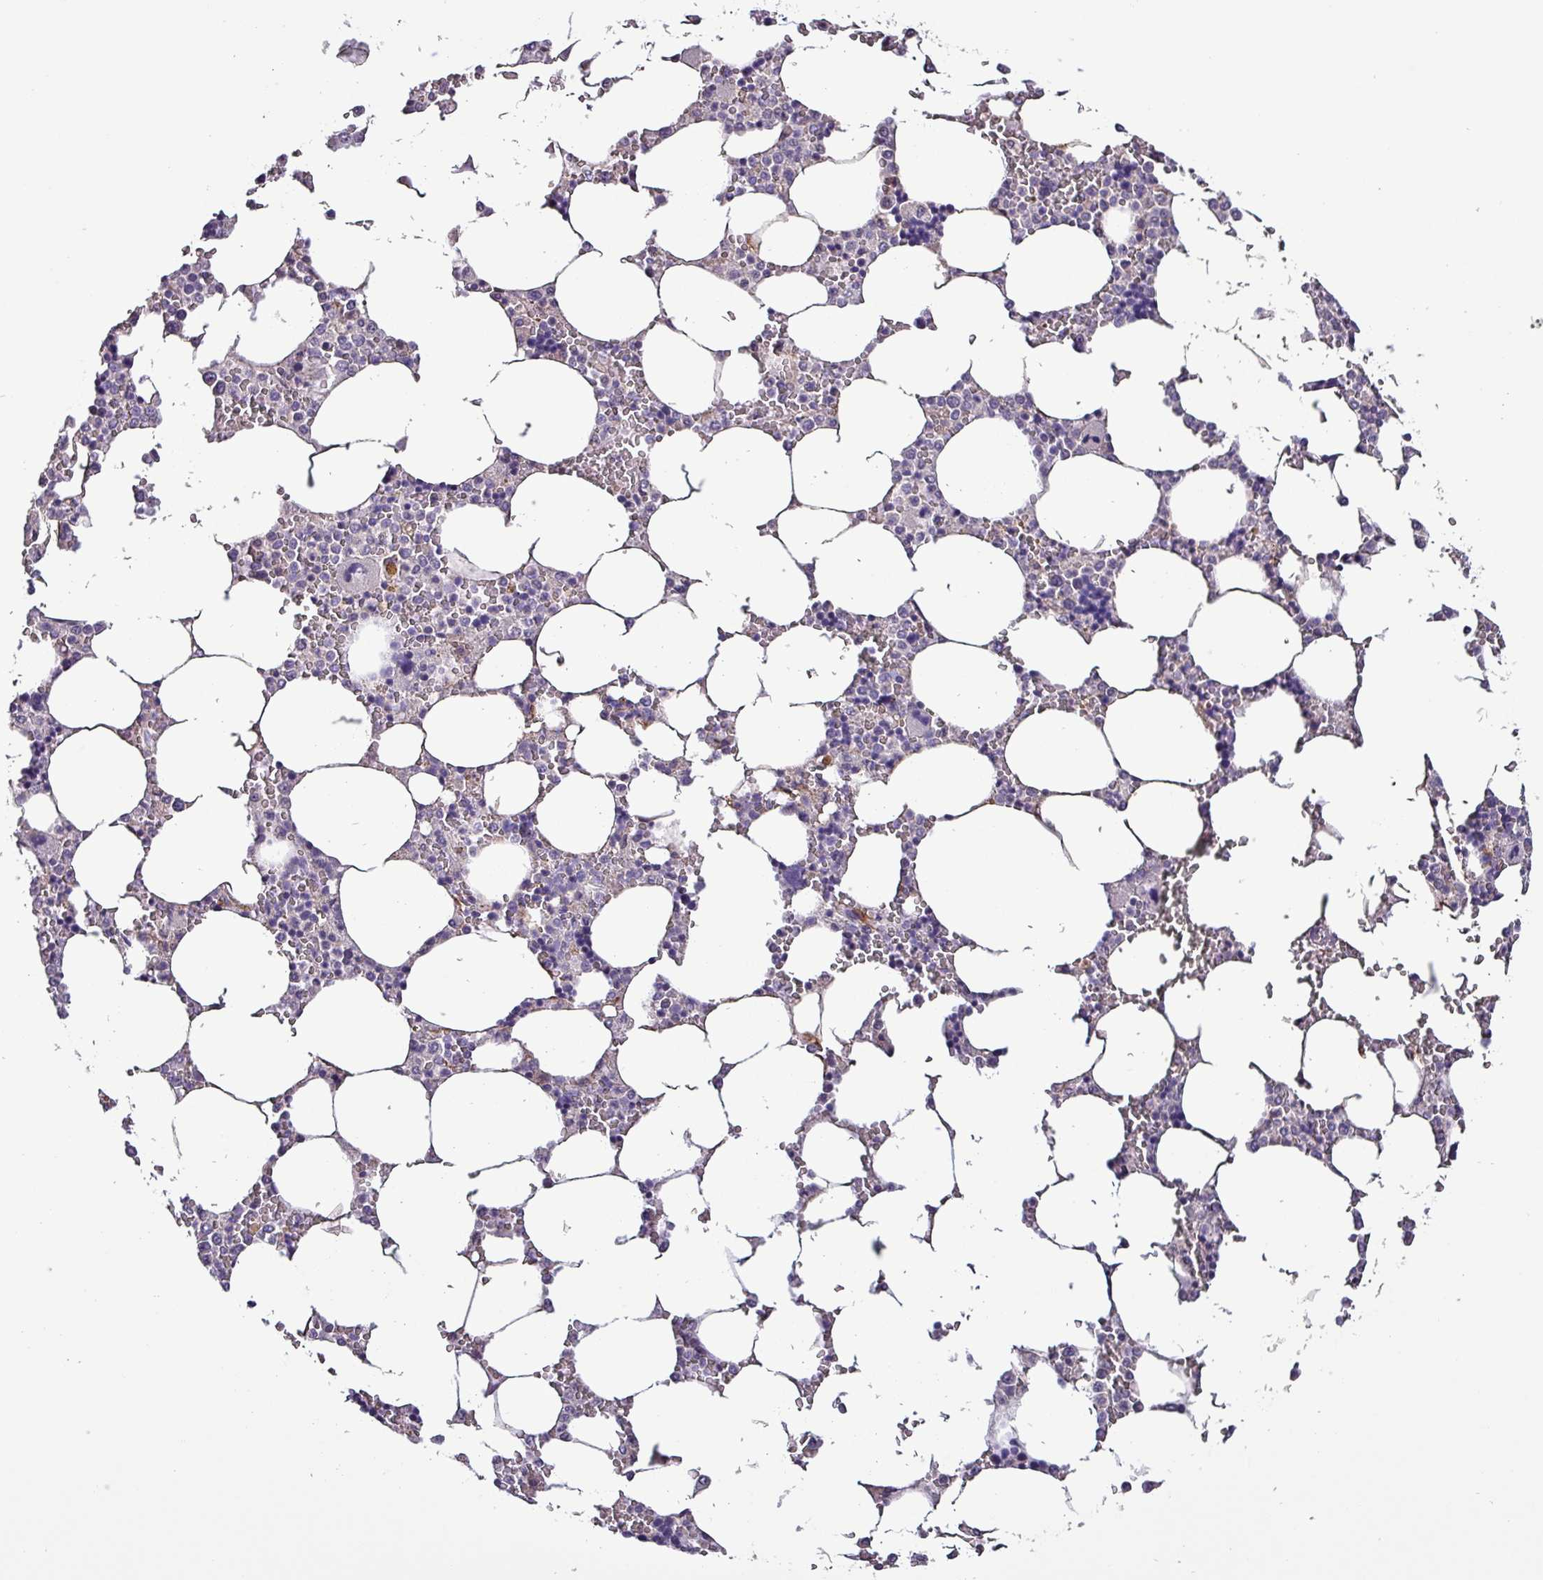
{"staining": {"intensity": "negative", "quantity": "none", "location": "none"}, "tissue": "bone marrow", "cell_type": "Hematopoietic cells", "image_type": "normal", "snomed": [{"axis": "morphology", "description": "Normal tissue, NOS"}, {"axis": "topography", "description": "Bone marrow"}], "caption": "High magnification brightfield microscopy of unremarkable bone marrow stained with DAB (brown) and counterstained with hematoxylin (blue): hematopoietic cells show no significant staining.", "gene": "GRAPL", "patient": {"sex": "male", "age": 64}}